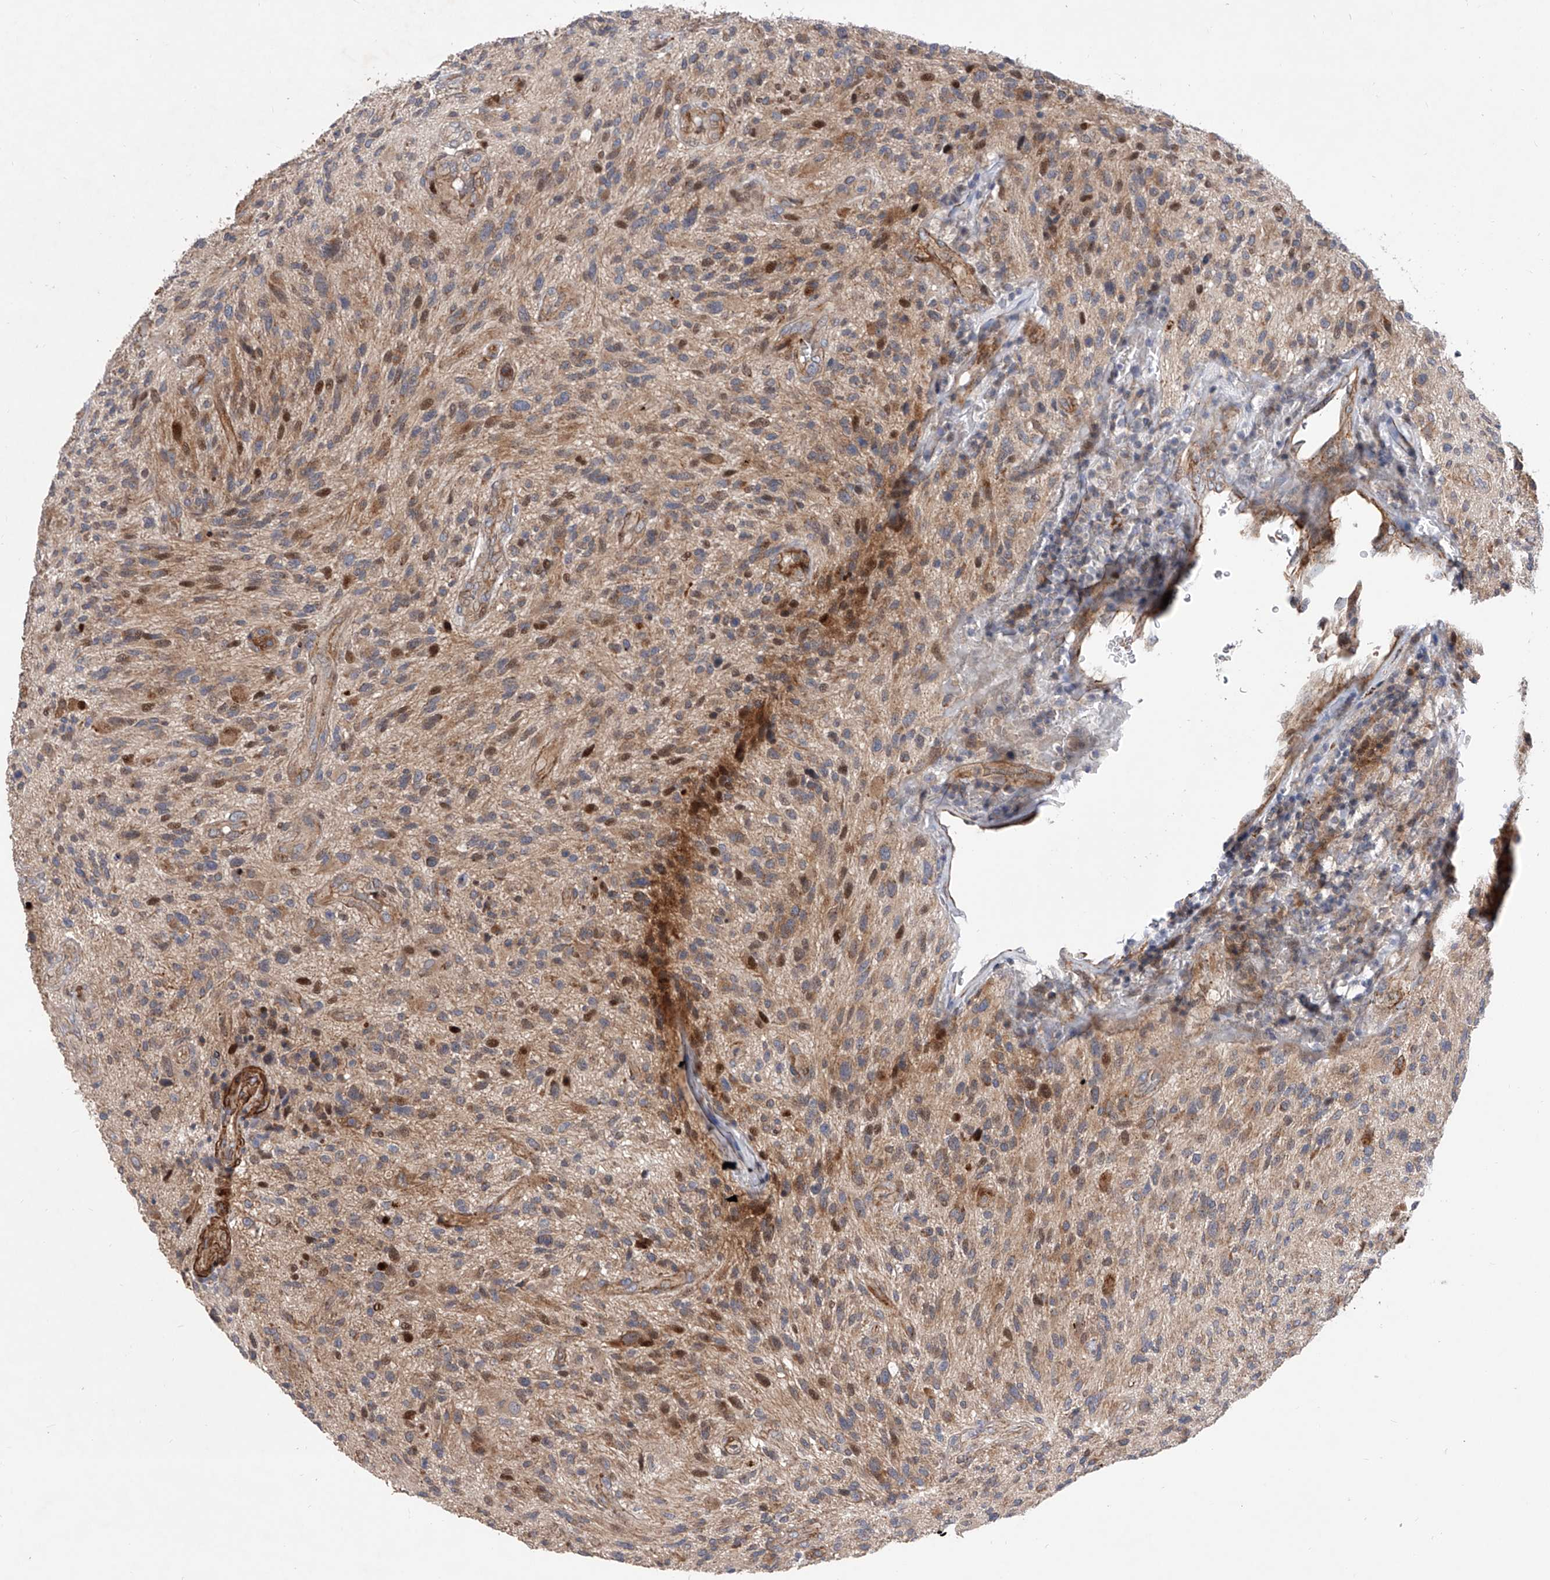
{"staining": {"intensity": "strong", "quantity": "<25%", "location": "cytoplasmic/membranous,nuclear"}, "tissue": "glioma", "cell_type": "Tumor cells", "image_type": "cancer", "snomed": [{"axis": "morphology", "description": "Glioma, malignant, High grade"}, {"axis": "topography", "description": "Brain"}], "caption": "Protein positivity by immunohistochemistry displays strong cytoplasmic/membranous and nuclear positivity in approximately <25% of tumor cells in high-grade glioma (malignant).", "gene": "PDSS2", "patient": {"sex": "male", "age": 47}}